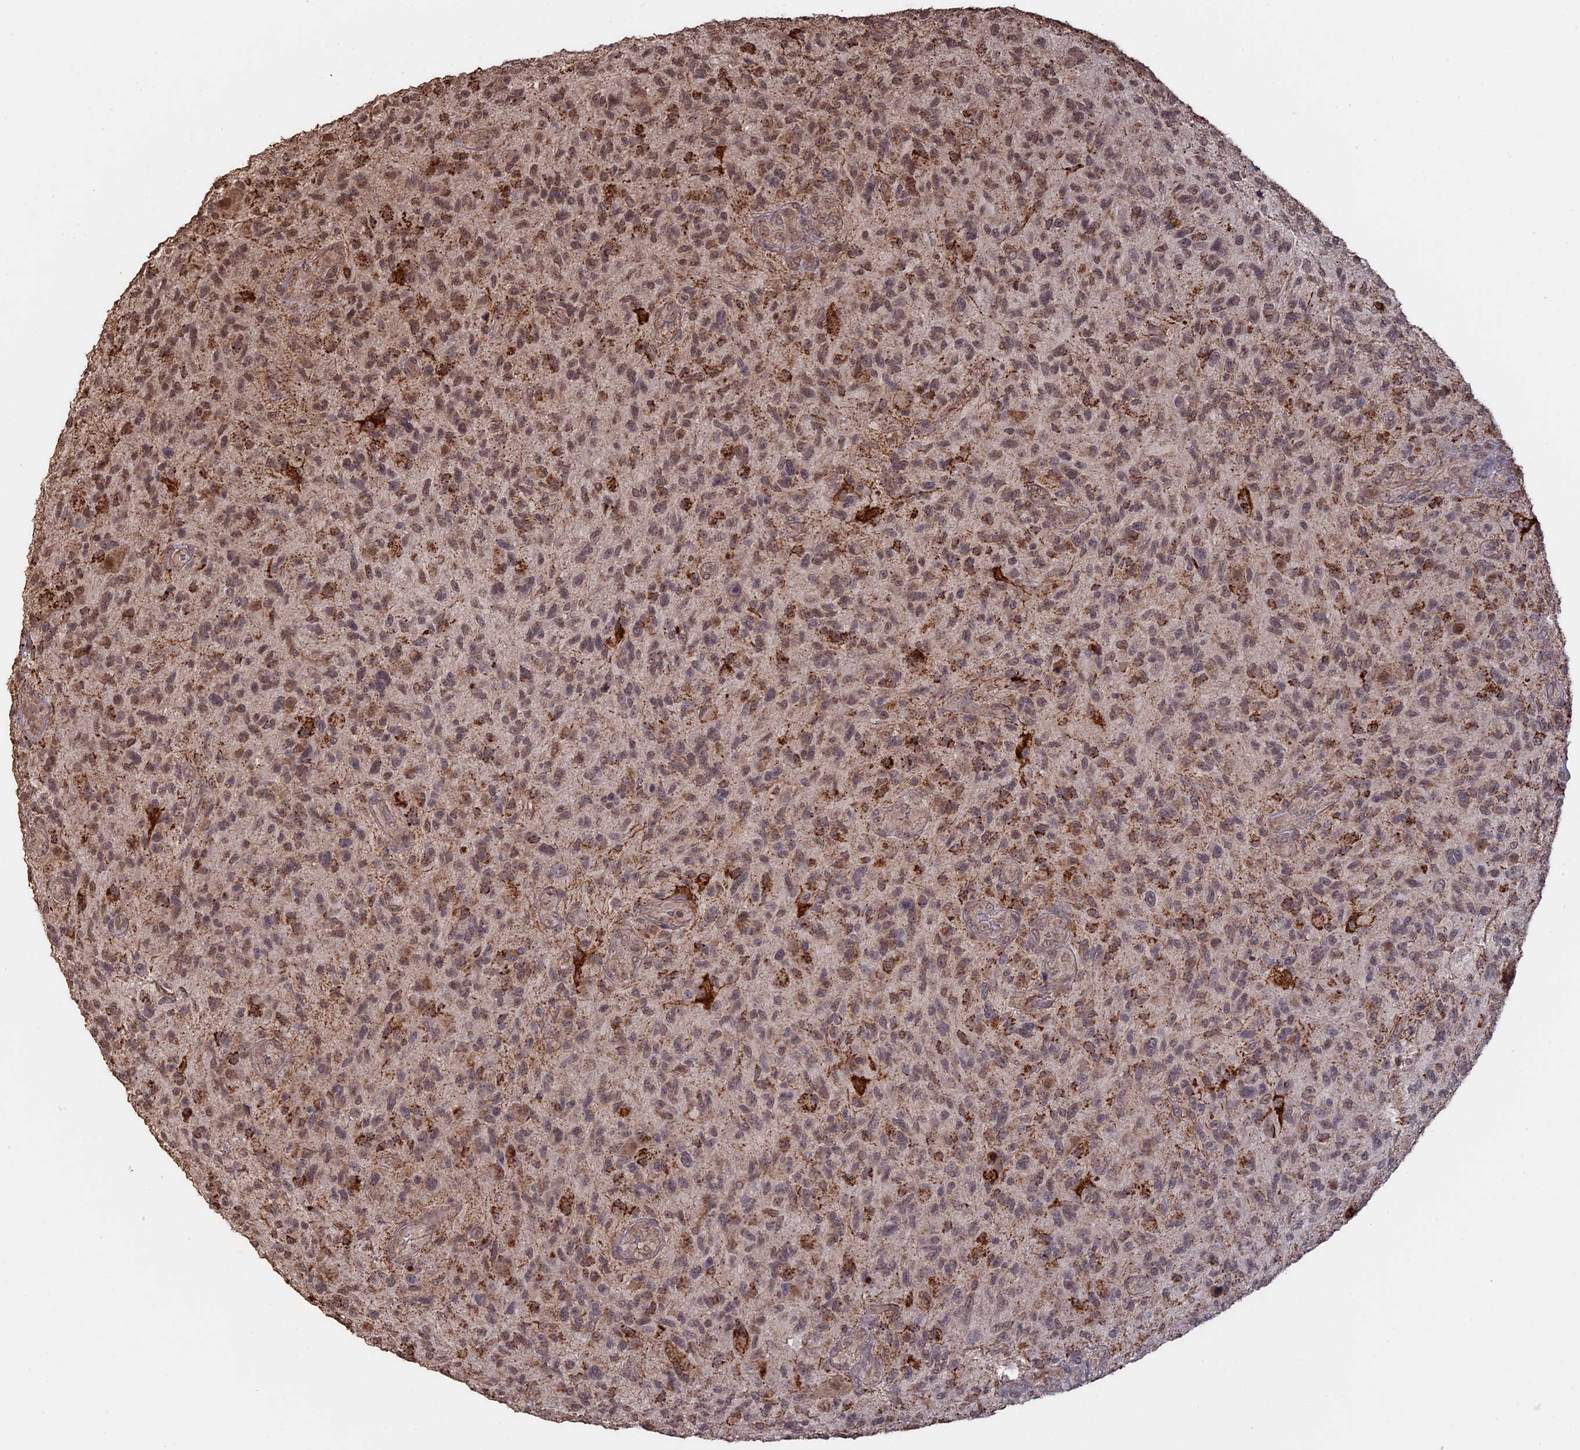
{"staining": {"intensity": "moderate", "quantity": ">75%", "location": "cytoplasmic/membranous,nuclear"}, "tissue": "glioma", "cell_type": "Tumor cells", "image_type": "cancer", "snomed": [{"axis": "morphology", "description": "Glioma, malignant, High grade"}, {"axis": "topography", "description": "Brain"}], "caption": "Glioma tissue demonstrates moderate cytoplasmic/membranous and nuclear expression in approximately >75% of tumor cells, visualized by immunohistochemistry. Ihc stains the protein in brown and the nuclei are stained blue.", "gene": "FAM210B", "patient": {"sex": "male", "age": 47}}